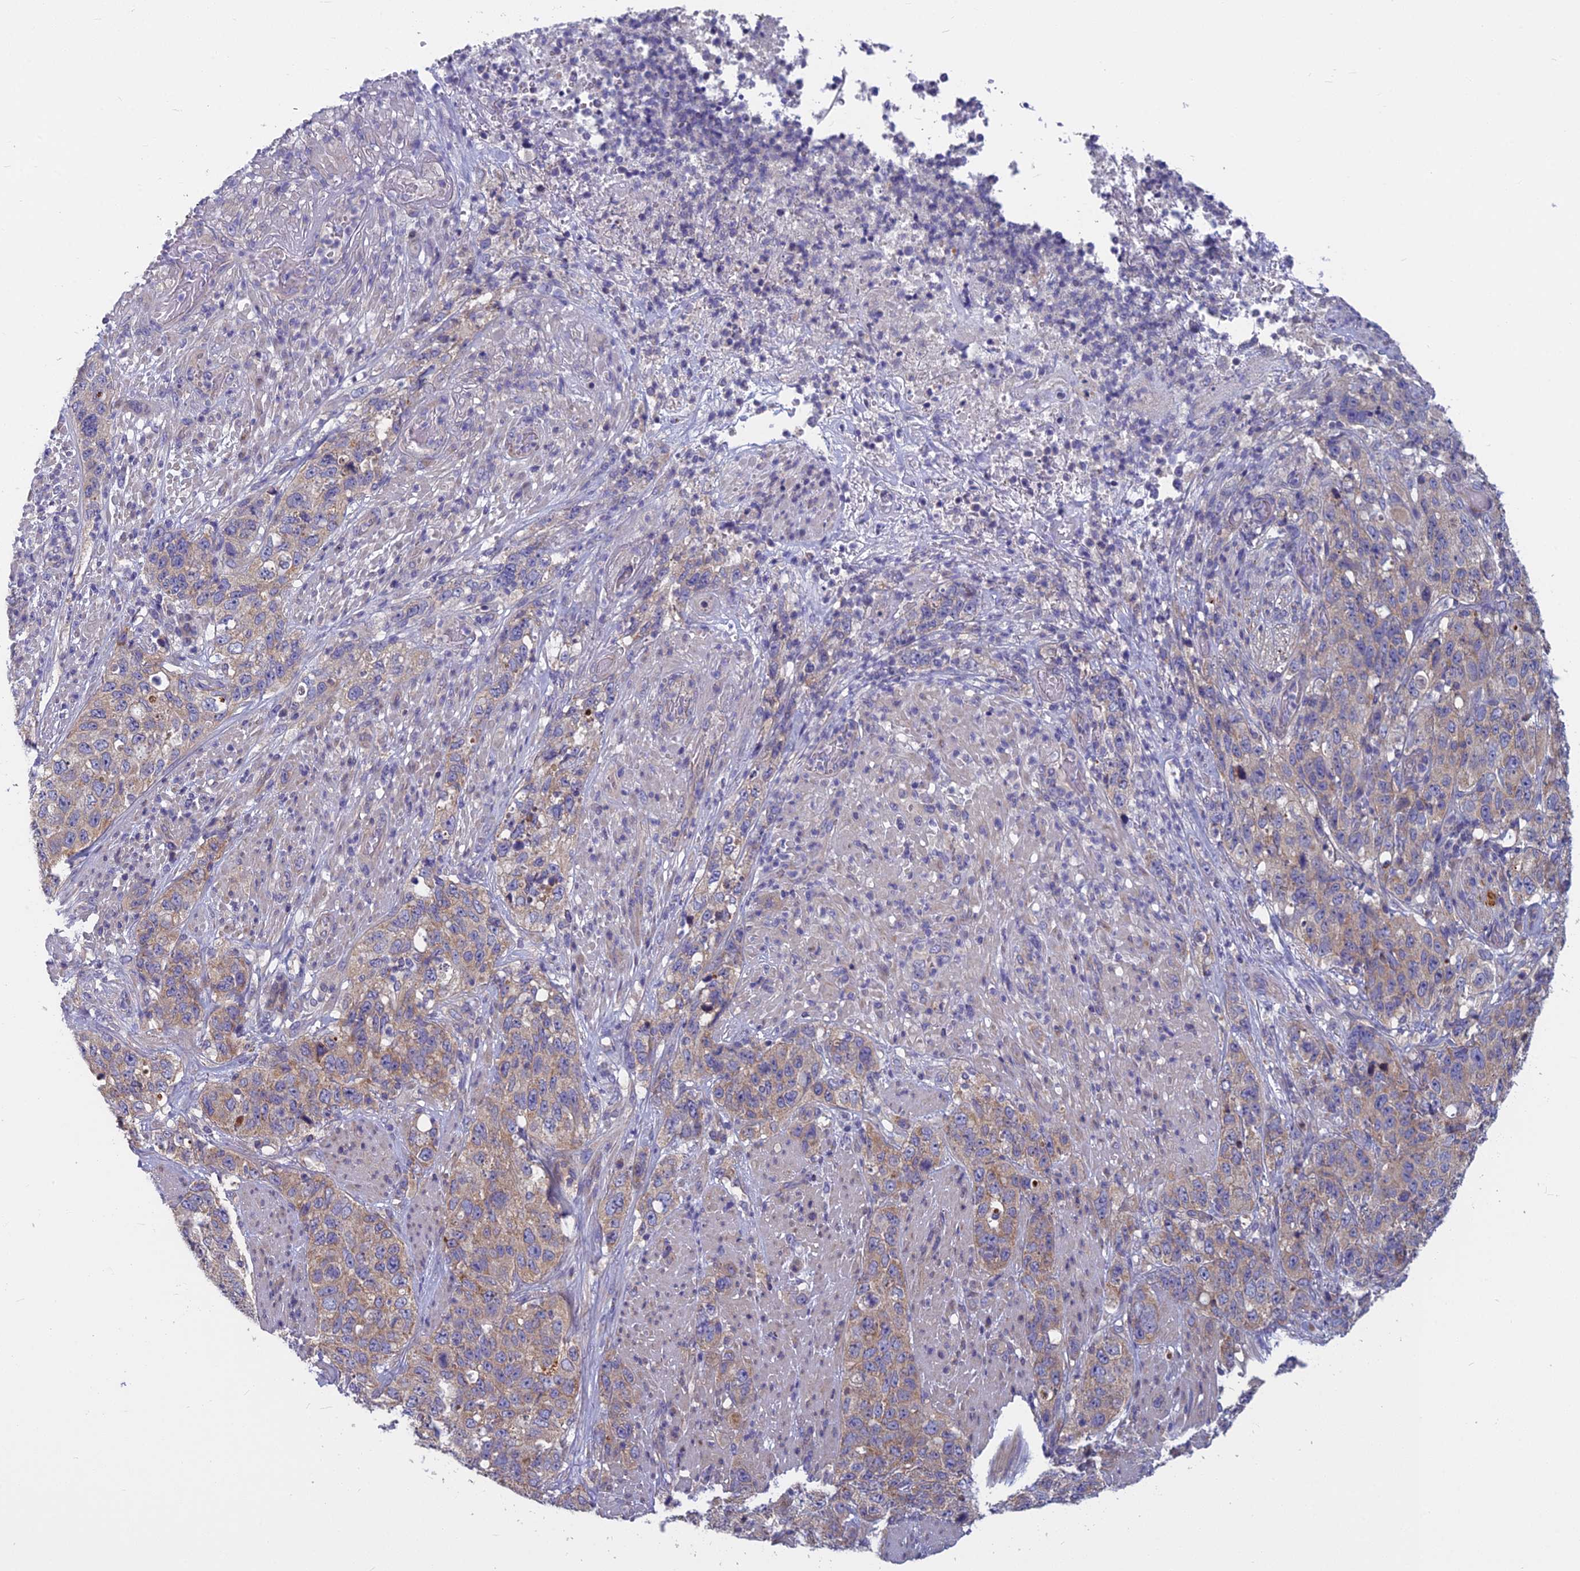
{"staining": {"intensity": "weak", "quantity": ">75%", "location": "cytoplasmic/membranous"}, "tissue": "stomach cancer", "cell_type": "Tumor cells", "image_type": "cancer", "snomed": [{"axis": "morphology", "description": "Adenocarcinoma, NOS"}, {"axis": "topography", "description": "Stomach"}], "caption": "Immunohistochemistry (IHC) photomicrograph of neoplastic tissue: adenocarcinoma (stomach) stained using immunohistochemistry (IHC) displays low levels of weak protein expression localized specifically in the cytoplasmic/membranous of tumor cells, appearing as a cytoplasmic/membranous brown color.", "gene": "COX20", "patient": {"sex": "male", "age": 48}}